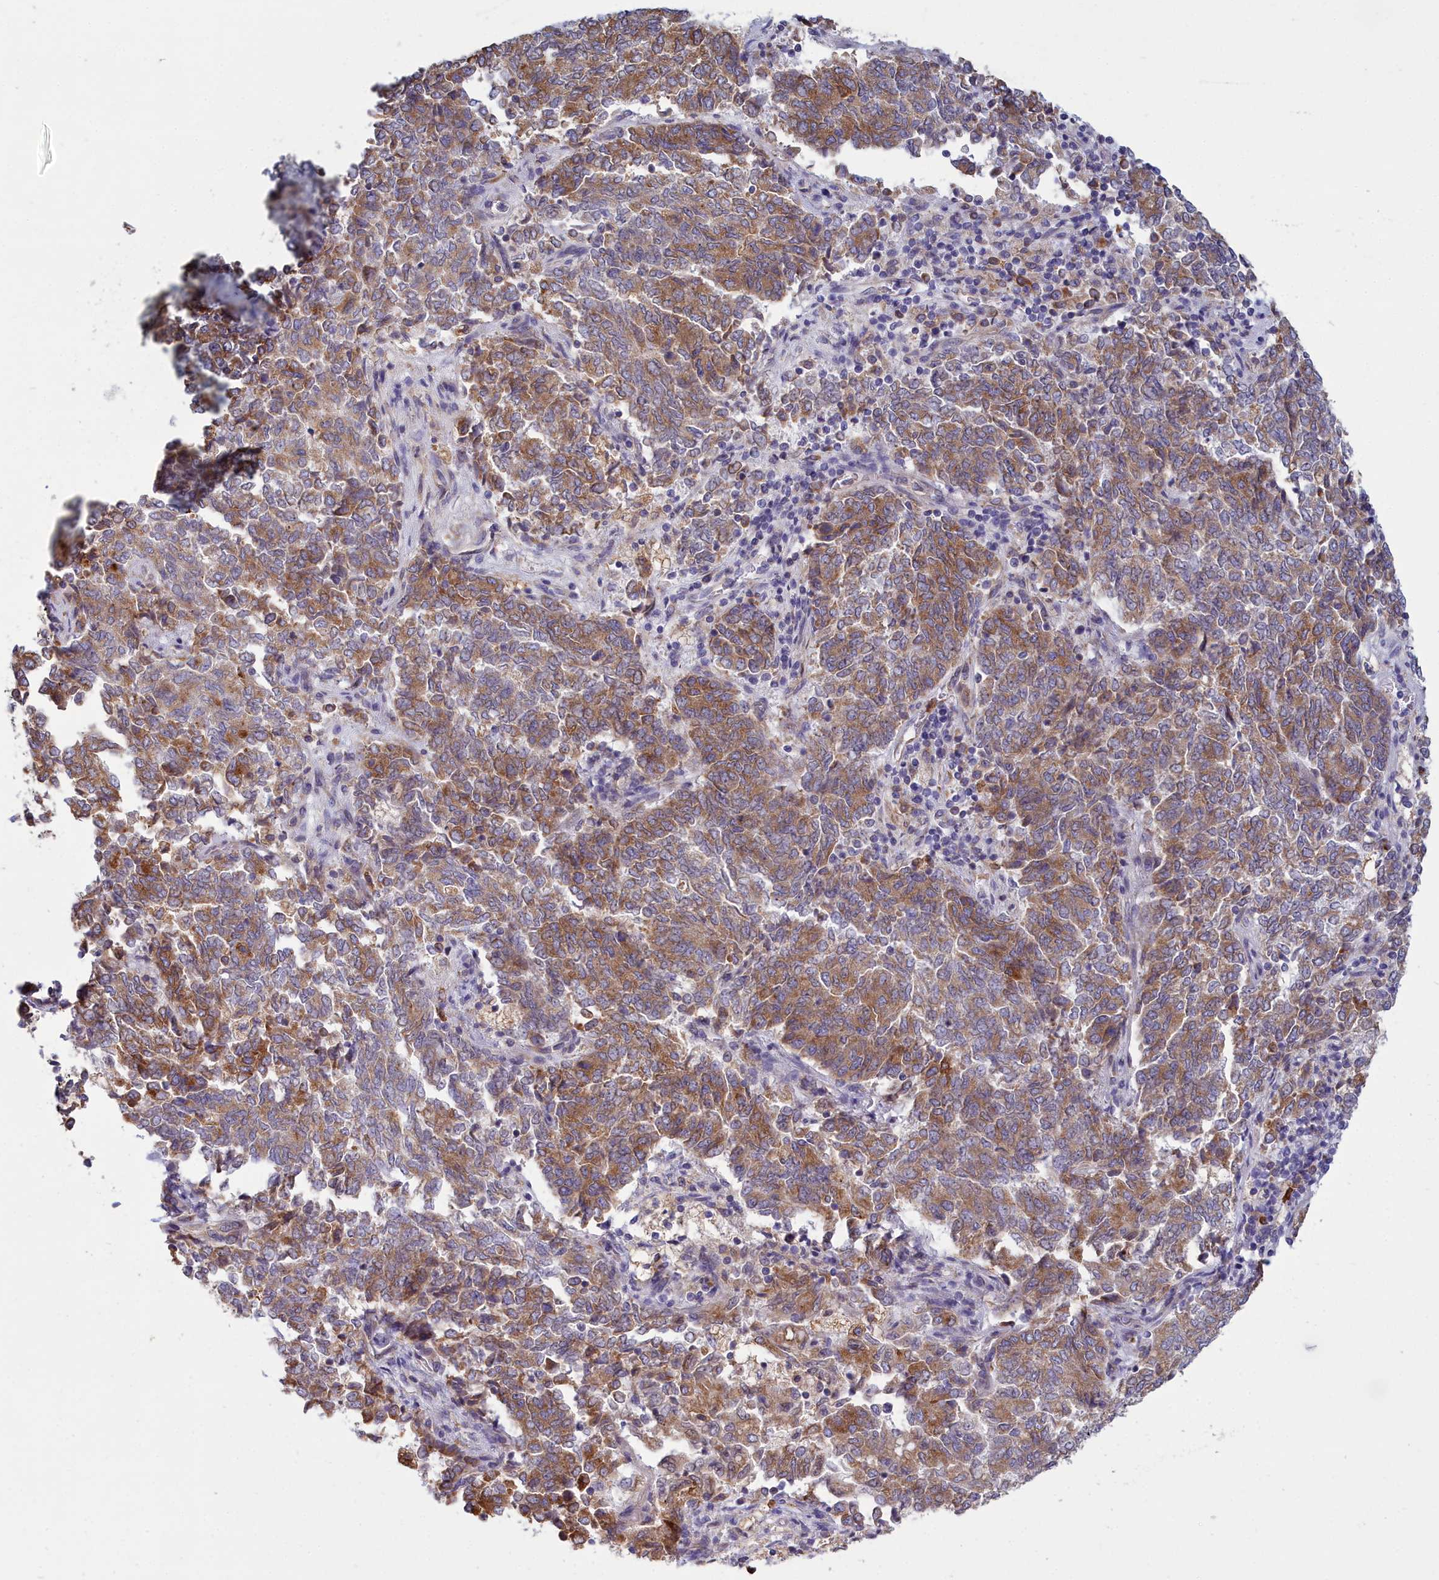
{"staining": {"intensity": "moderate", "quantity": ">75%", "location": "cytoplasmic/membranous"}, "tissue": "endometrial cancer", "cell_type": "Tumor cells", "image_type": "cancer", "snomed": [{"axis": "morphology", "description": "Adenocarcinoma, NOS"}, {"axis": "topography", "description": "Endometrium"}], "caption": "Immunohistochemical staining of endometrial adenocarcinoma reveals medium levels of moderate cytoplasmic/membranous positivity in about >75% of tumor cells.", "gene": "HM13", "patient": {"sex": "female", "age": 80}}